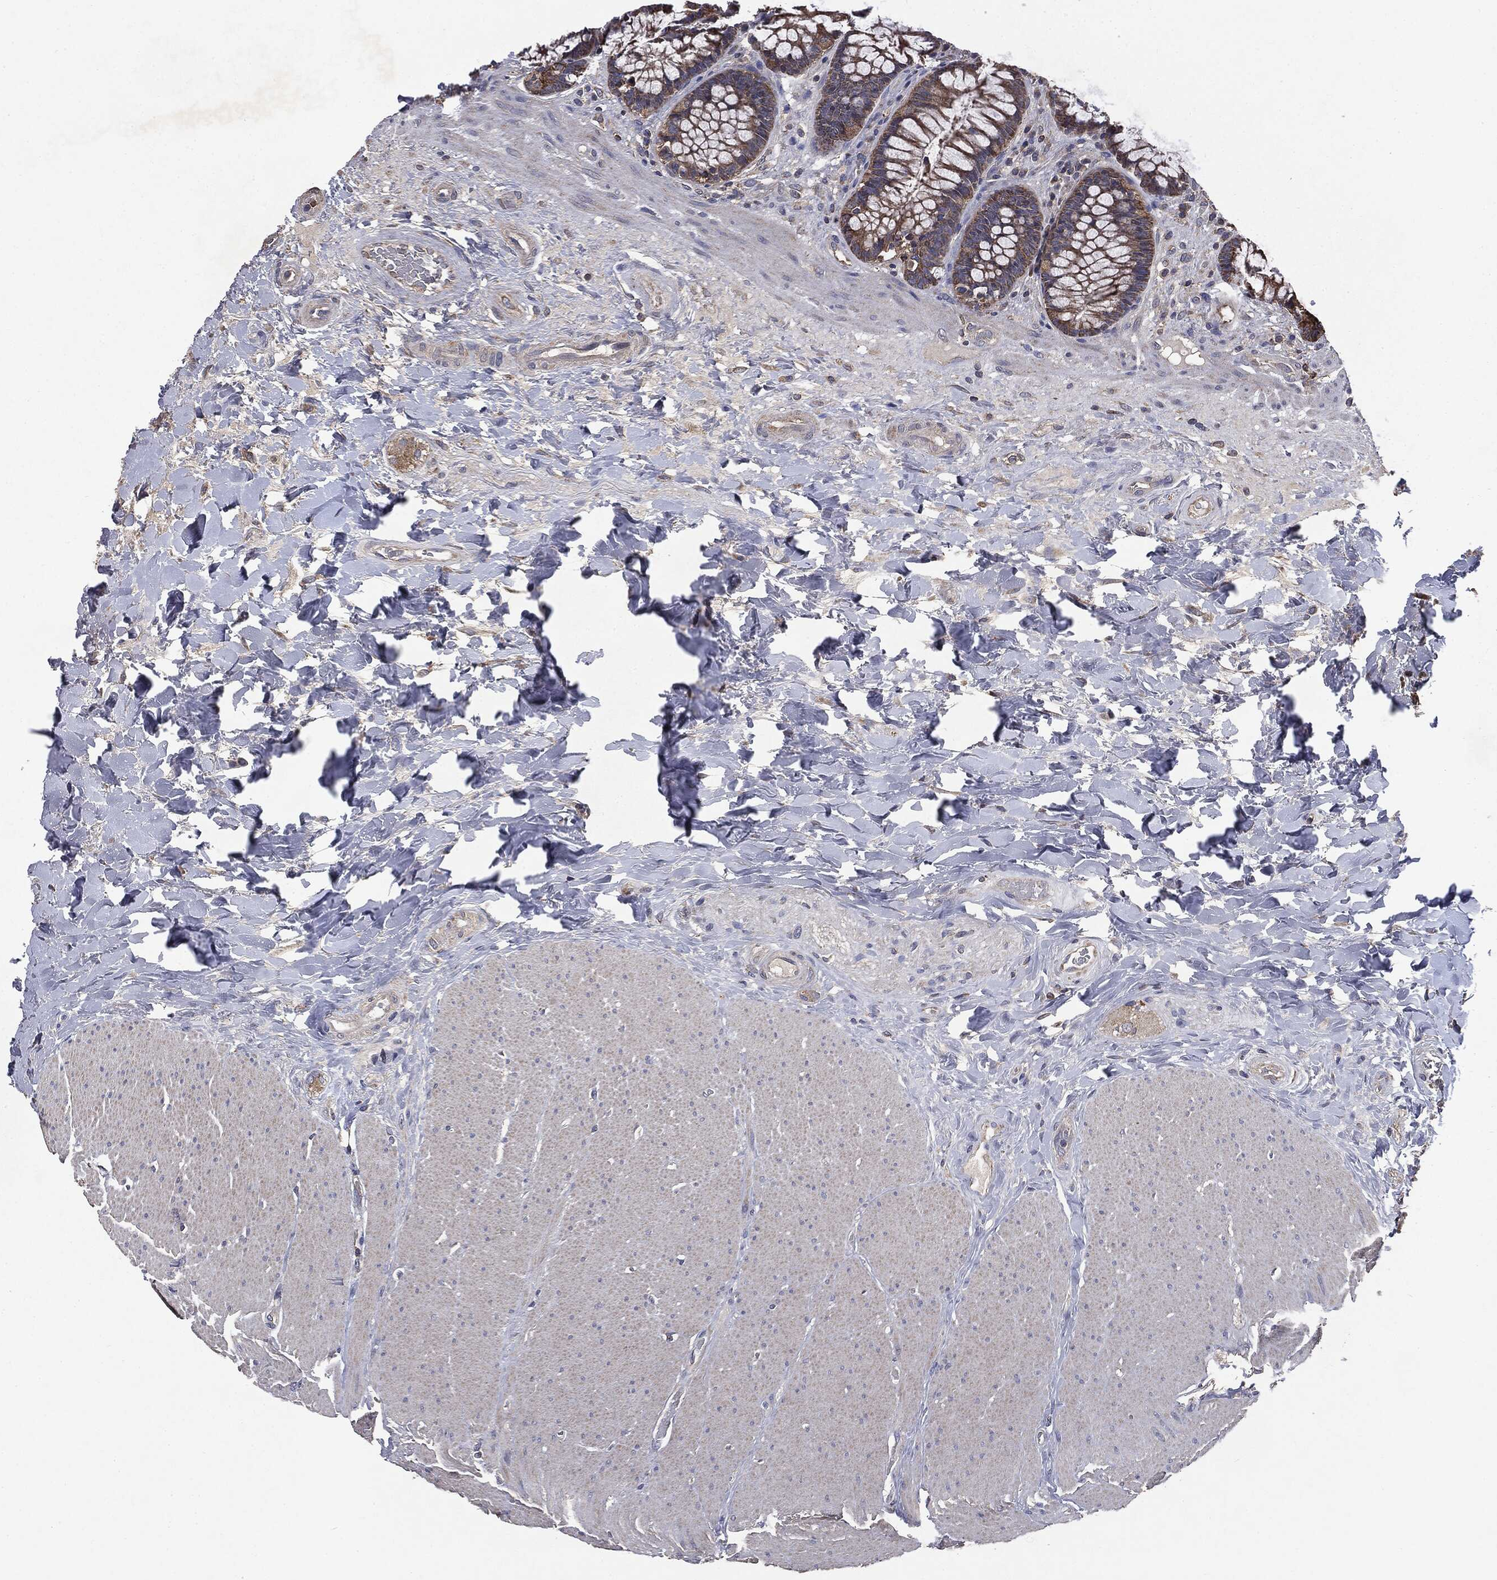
{"staining": {"intensity": "moderate", "quantity": "25%-75%", "location": "cytoplasmic/membranous"}, "tissue": "rectum", "cell_type": "Glandular cells", "image_type": "normal", "snomed": [{"axis": "morphology", "description": "Normal tissue, NOS"}, {"axis": "topography", "description": "Rectum"}], "caption": "Moderate cytoplasmic/membranous expression for a protein is present in approximately 25%-75% of glandular cells of normal rectum using immunohistochemistry.", "gene": "MAPK6", "patient": {"sex": "female", "age": 58}}